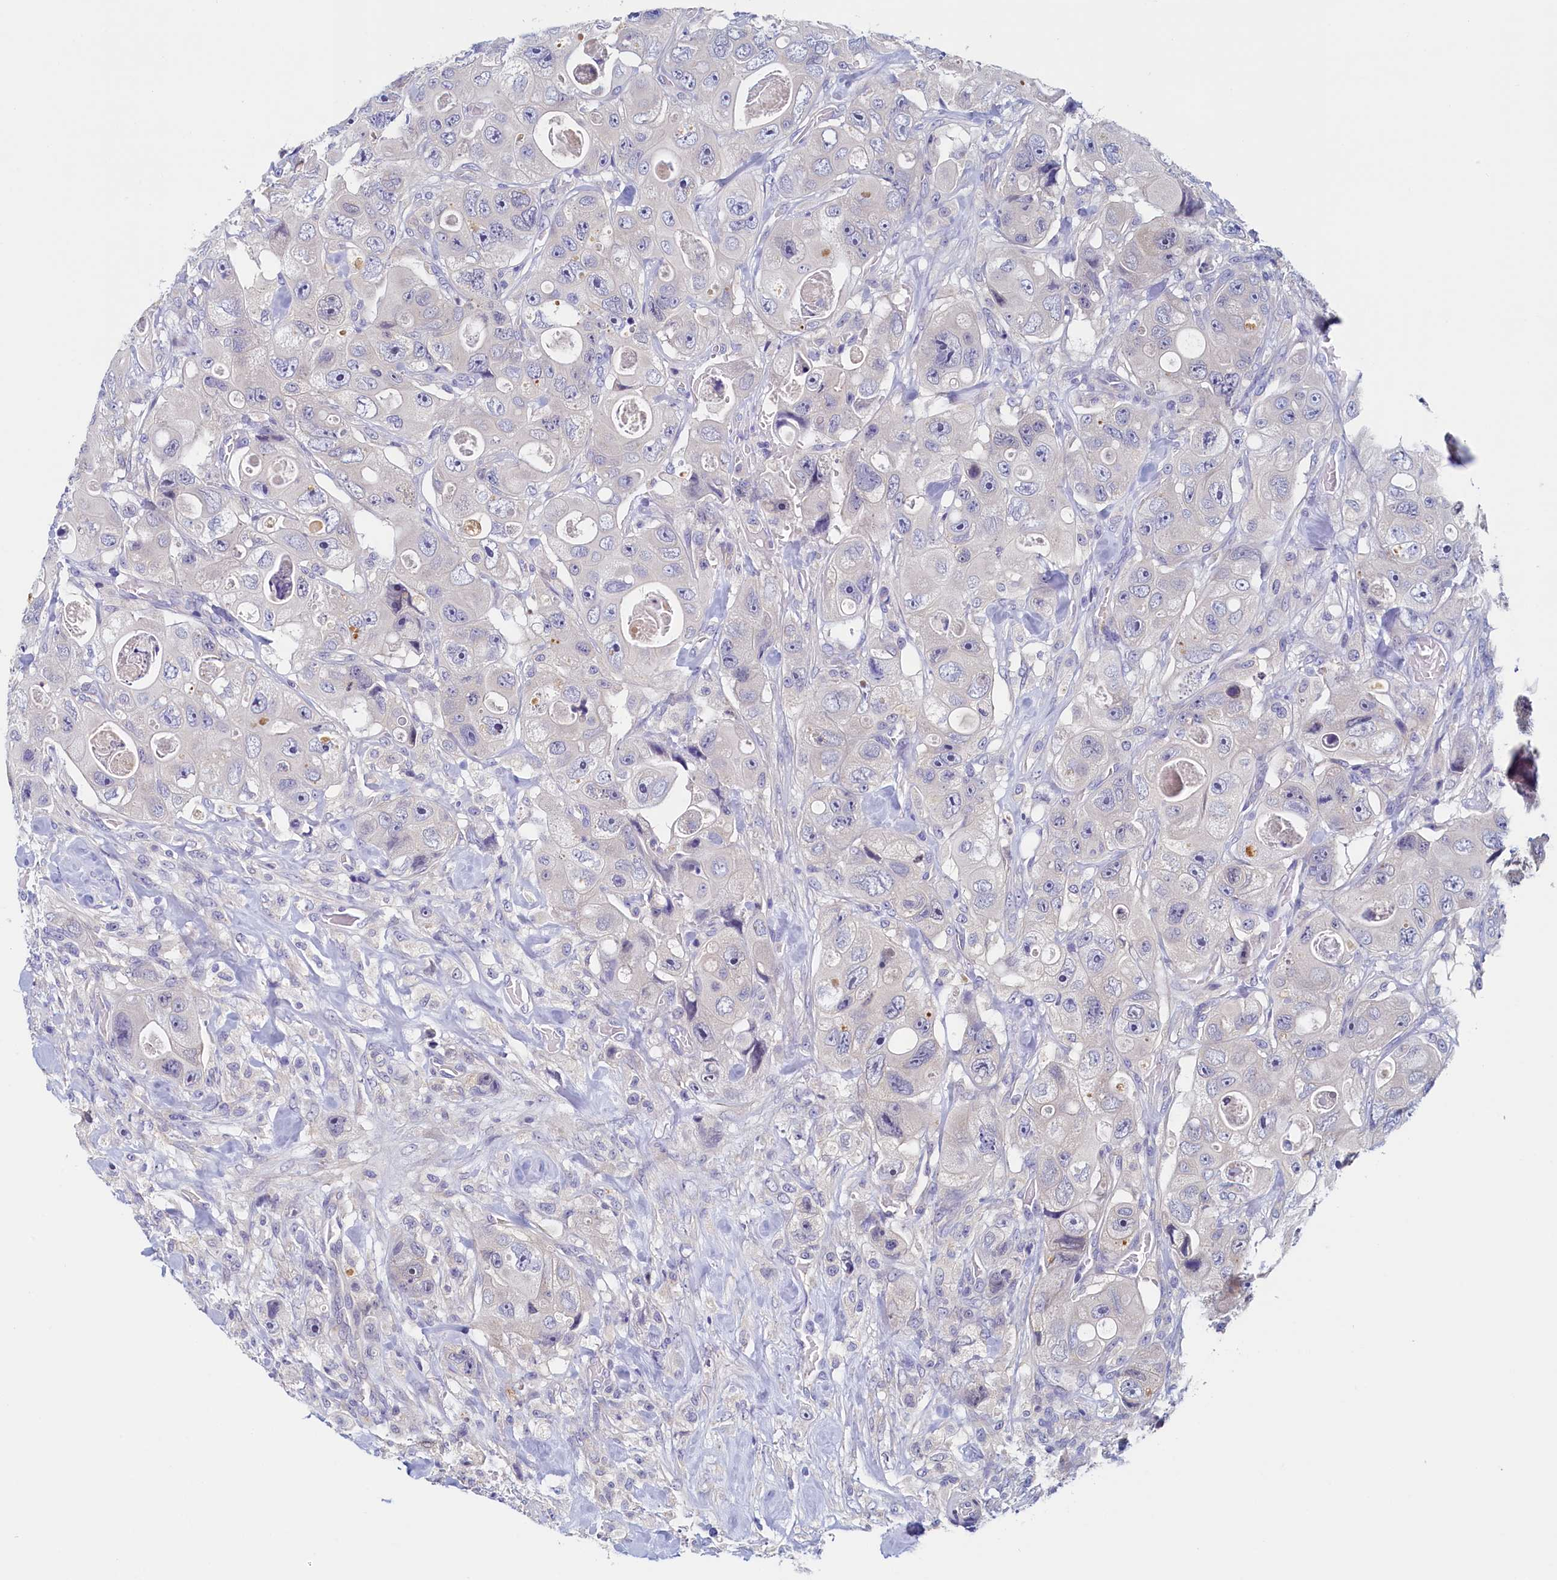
{"staining": {"intensity": "negative", "quantity": "none", "location": "none"}, "tissue": "colorectal cancer", "cell_type": "Tumor cells", "image_type": "cancer", "snomed": [{"axis": "morphology", "description": "Adenocarcinoma, NOS"}, {"axis": "topography", "description": "Colon"}], "caption": "An image of human colorectal cancer is negative for staining in tumor cells. The staining is performed using DAB brown chromogen with nuclei counter-stained in using hematoxylin.", "gene": "DTD1", "patient": {"sex": "female", "age": 46}}